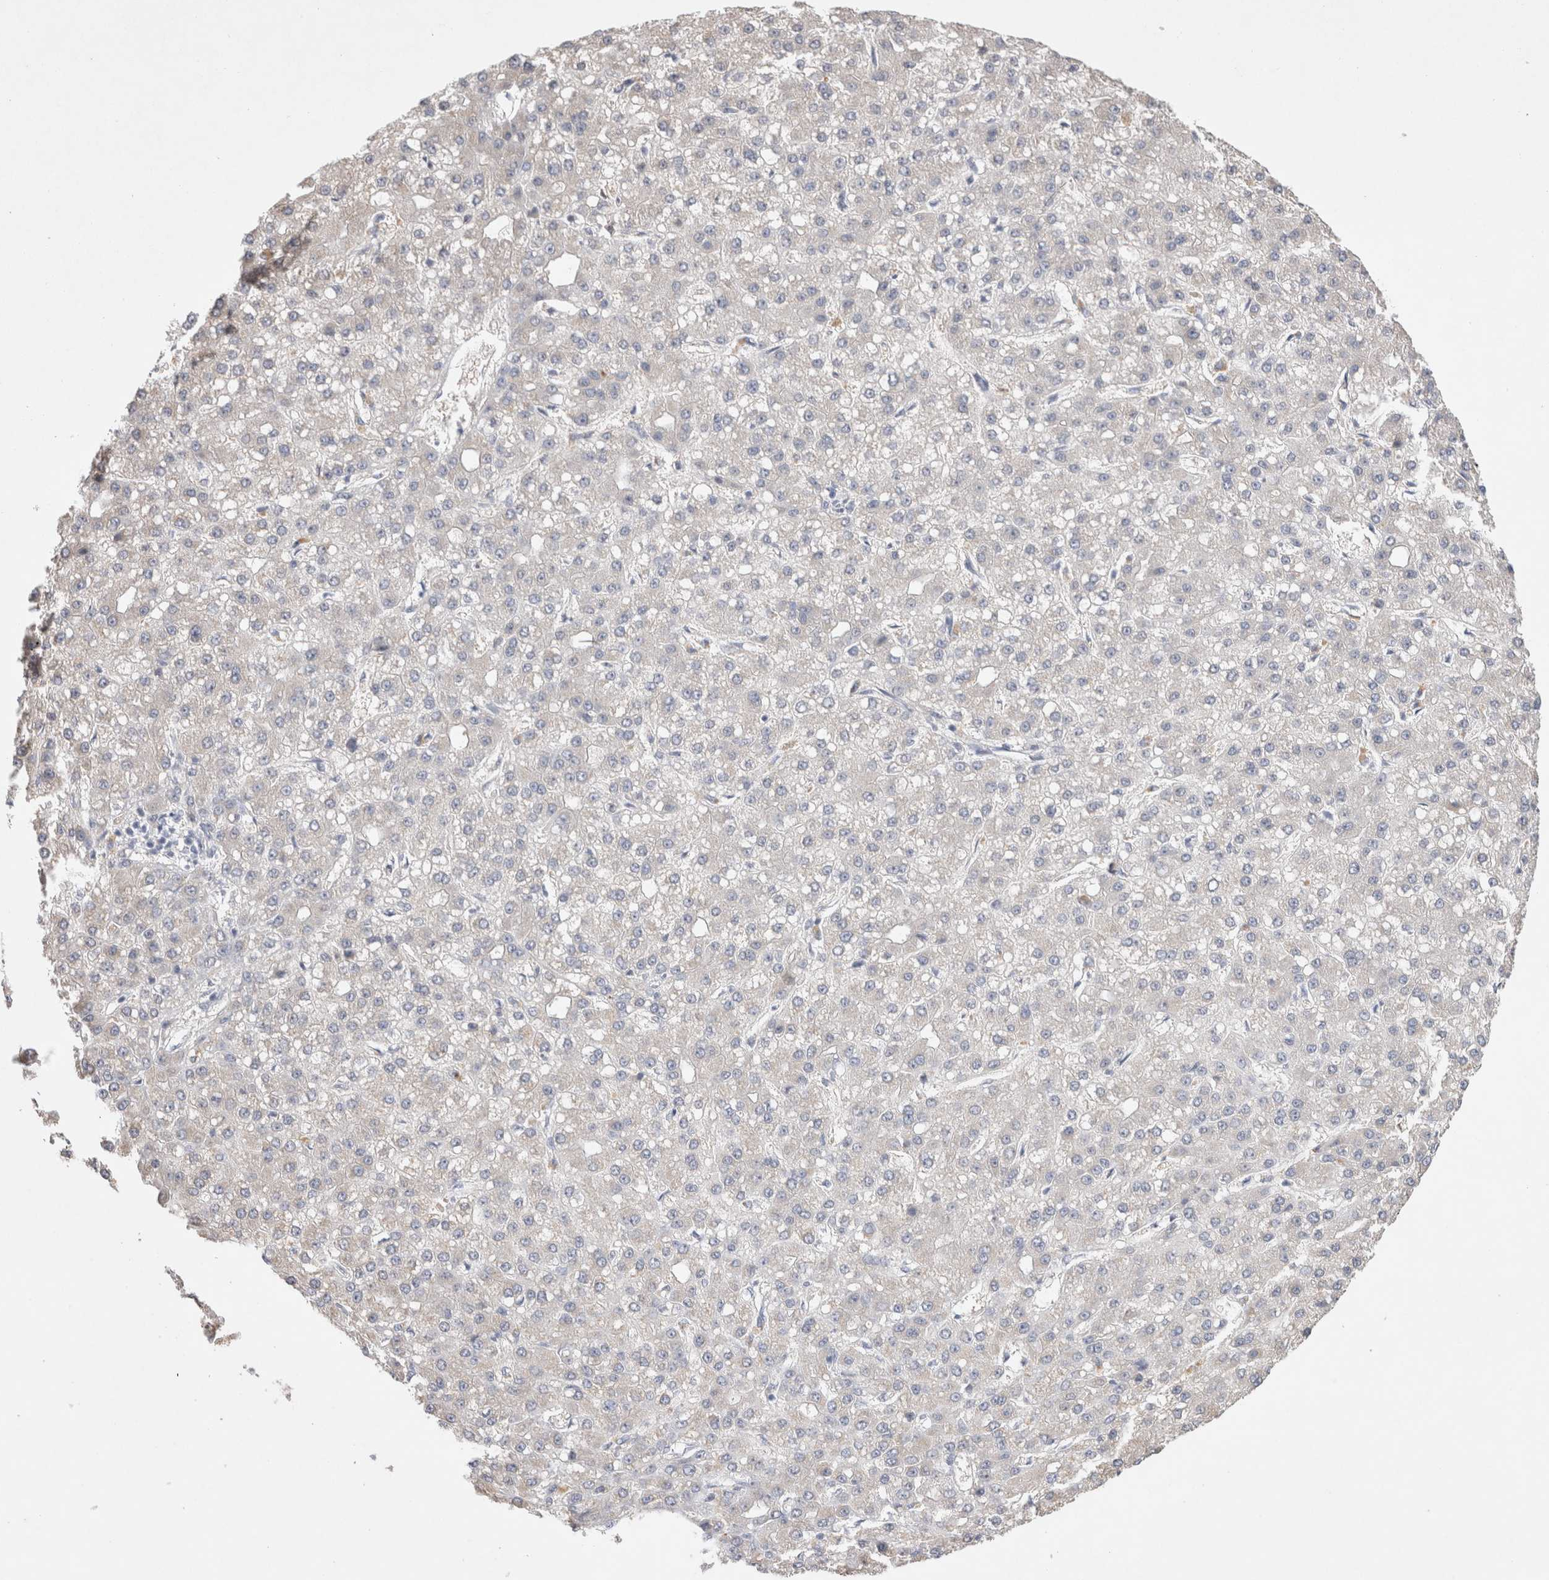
{"staining": {"intensity": "negative", "quantity": "none", "location": "none"}, "tissue": "liver cancer", "cell_type": "Tumor cells", "image_type": "cancer", "snomed": [{"axis": "morphology", "description": "Carcinoma, Hepatocellular, NOS"}, {"axis": "topography", "description": "Liver"}], "caption": "Human liver cancer (hepatocellular carcinoma) stained for a protein using IHC exhibits no expression in tumor cells.", "gene": "GAS1", "patient": {"sex": "male", "age": 67}}